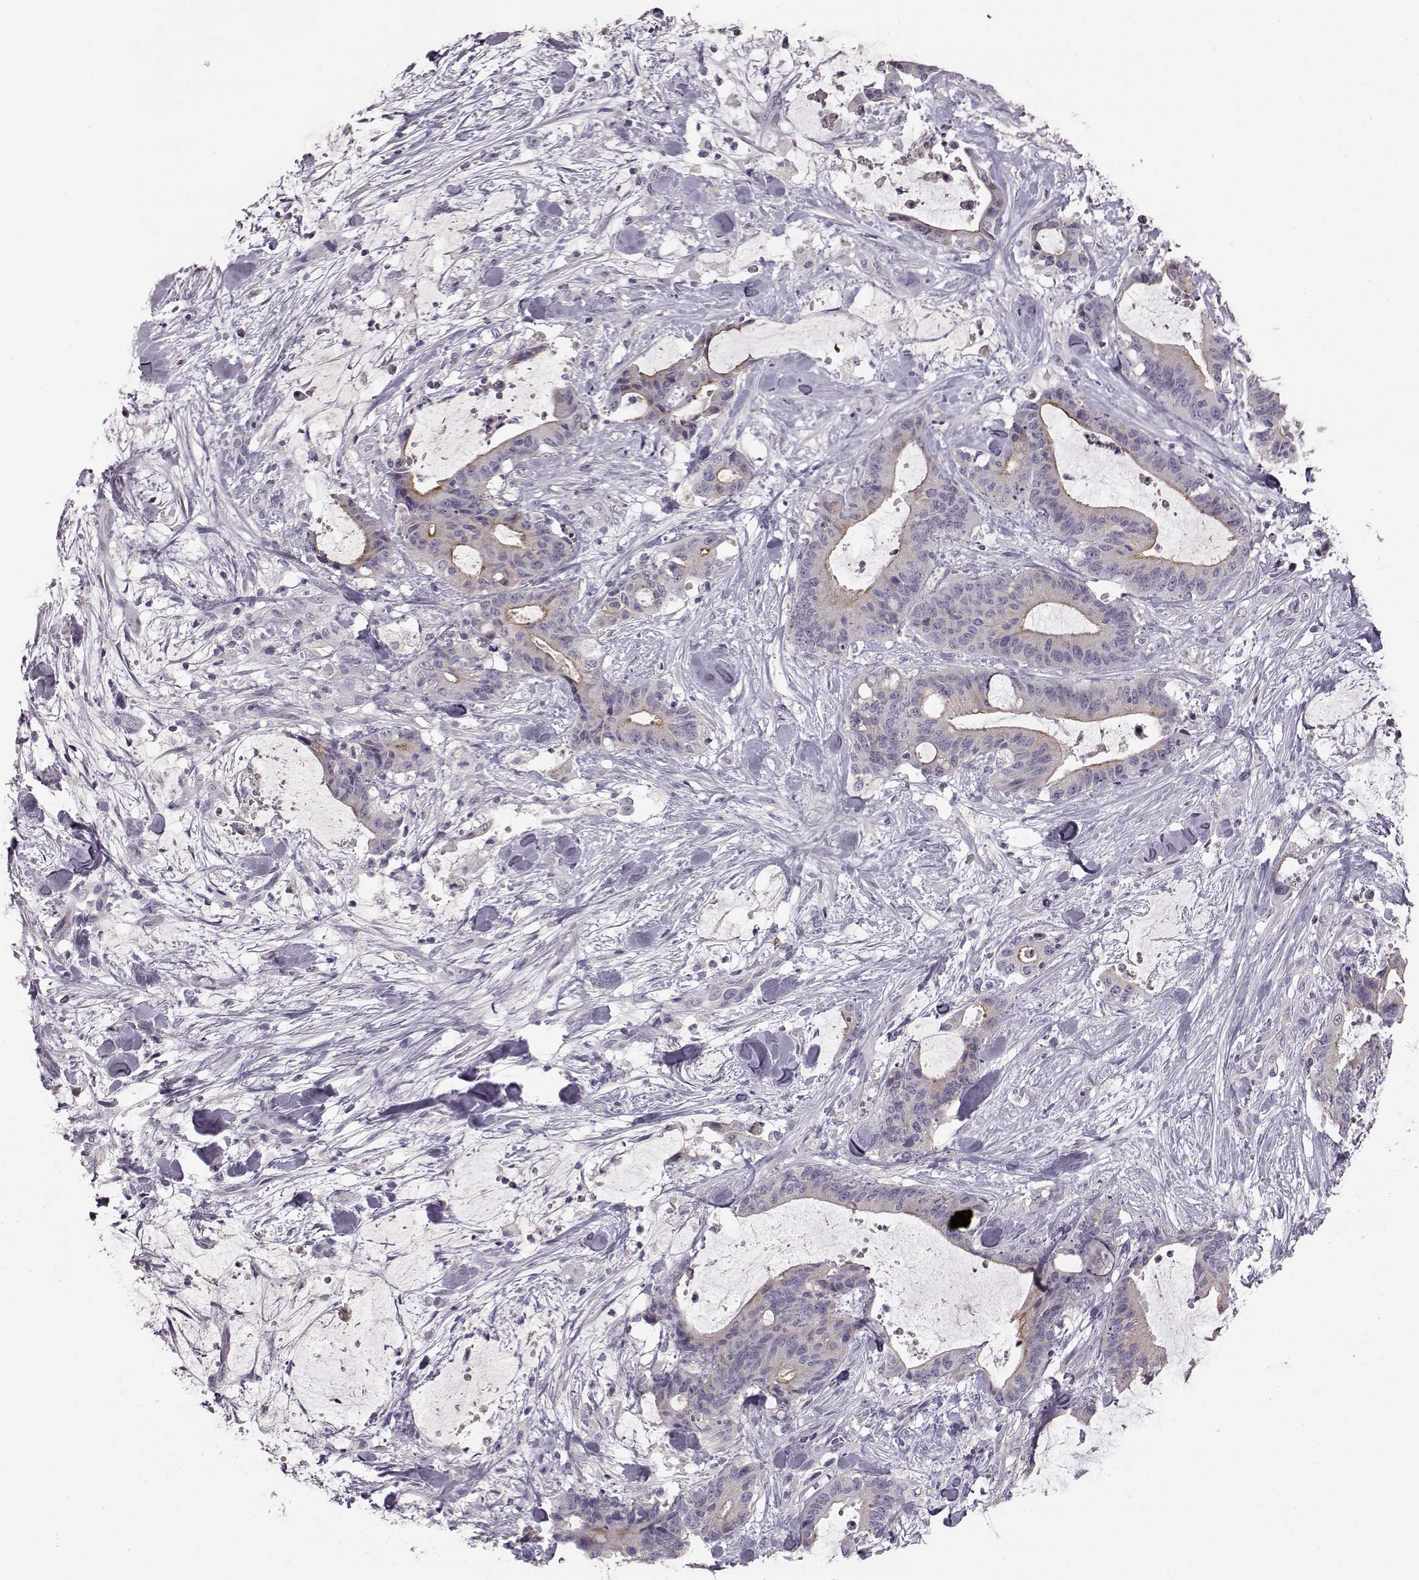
{"staining": {"intensity": "weak", "quantity": "25%-75%", "location": "cytoplasmic/membranous"}, "tissue": "liver cancer", "cell_type": "Tumor cells", "image_type": "cancer", "snomed": [{"axis": "morphology", "description": "Cholangiocarcinoma"}, {"axis": "topography", "description": "Liver"}], "caption": "Tumor cells exhibit low levels of weak cytoplasmic/membranous expression in about 25%-75% of cells in liver cancer.", "gene": "GHR", "patient": {"sex": "female", "age": 73}}